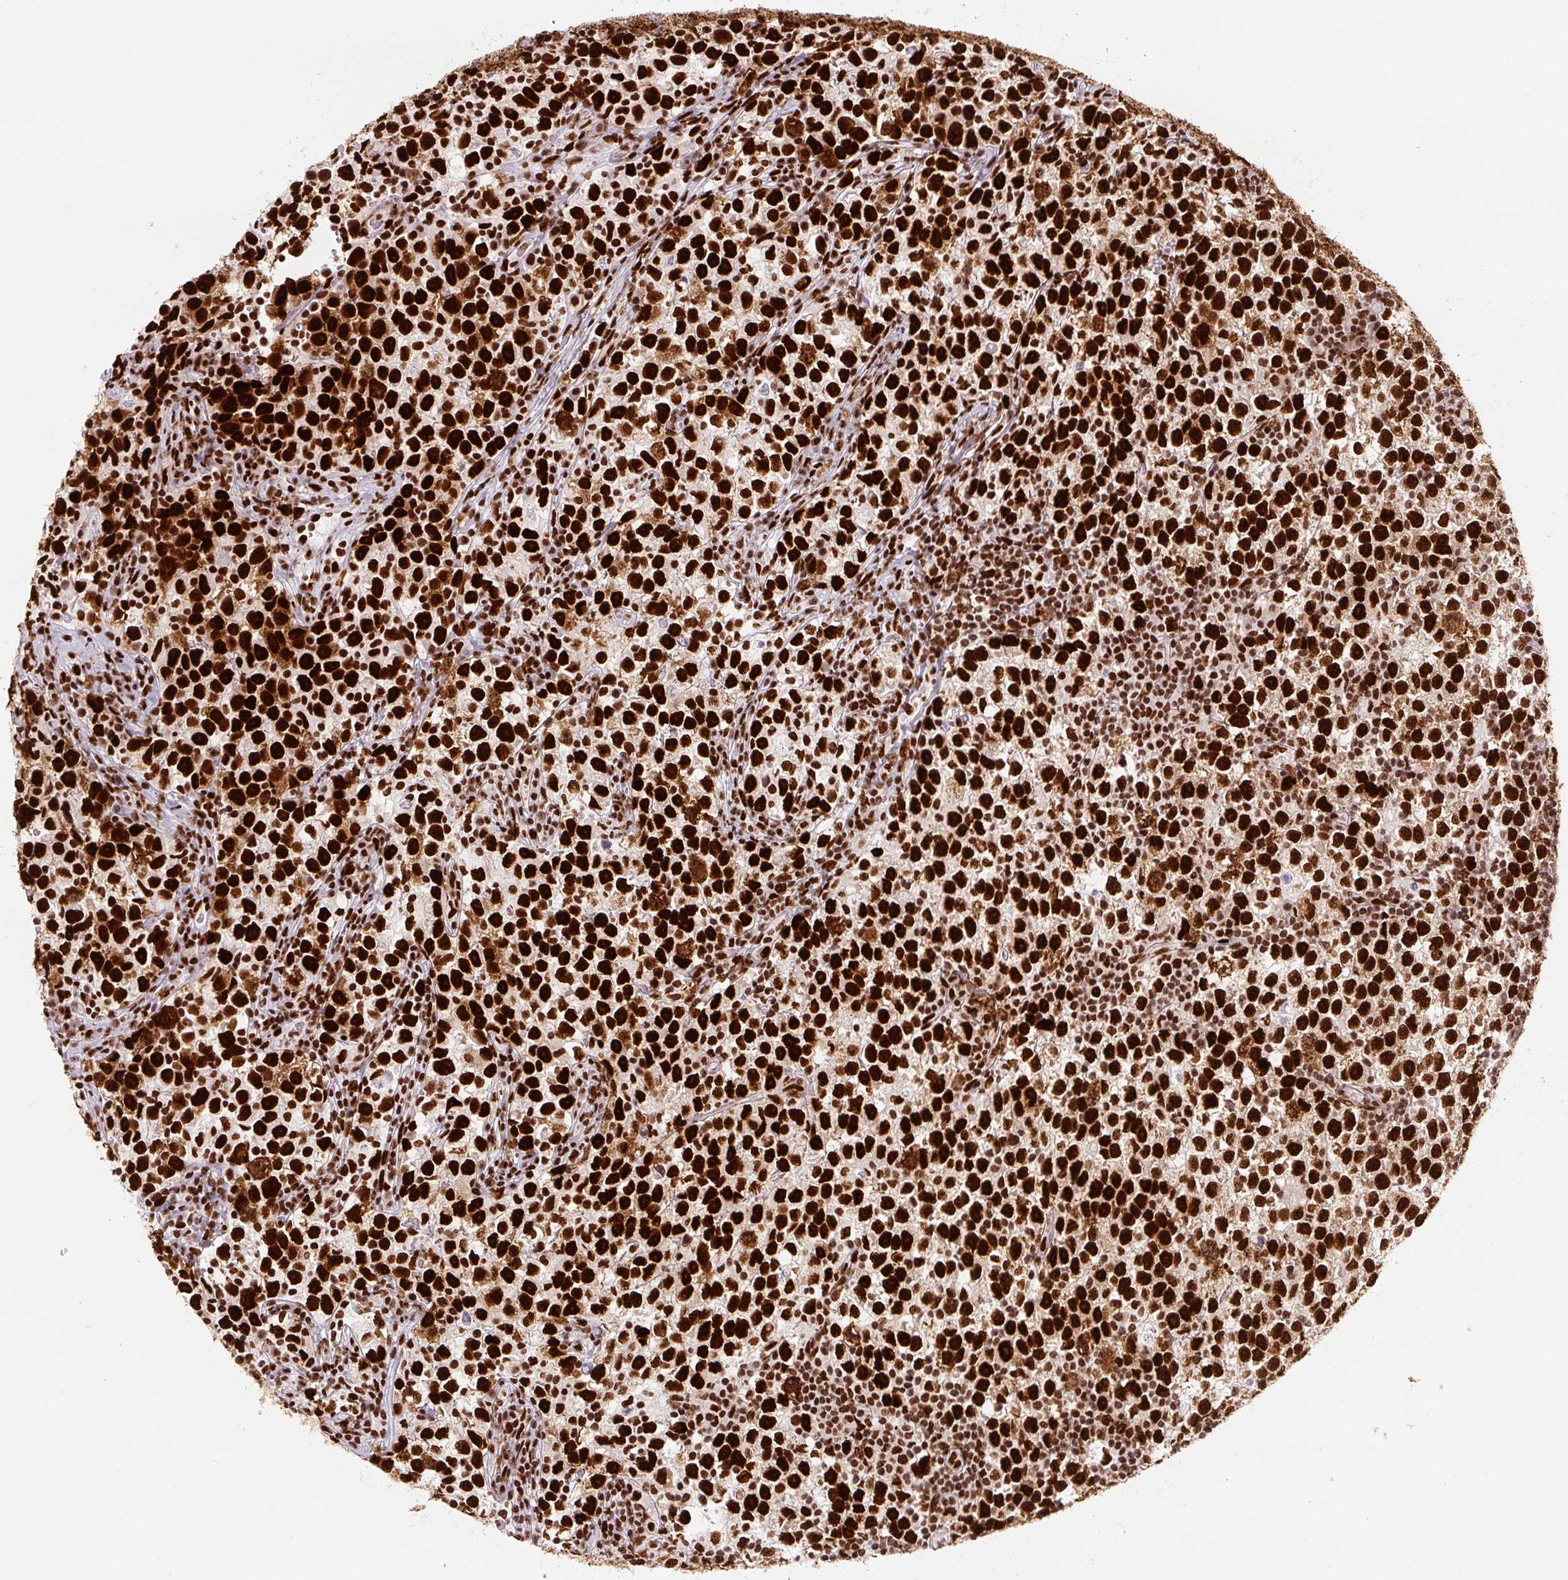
{"staining": {"intensity": "strong", "quantity": ">75%", "location": "nuclear"}, "tissue": "testis cancer", "cell_type": "Tumor cells", "image_type": "cancer", "snomed": [{"axis": "morphology", "description": "Normal tissue, NOS"}, {"axis": "morphology", "description": "Seminoma, NOS"}, {"axis": "topography", "description": "Testis"}], "caption": "Protein staining of testis seminoma tissue displays strong nuclear positivity in approximately >75% of tumor cells. (DAB IHC with brightfield microscopy, high magnification).", "gene": "FUS", "patient": {"sex": "male", "age": 43}}